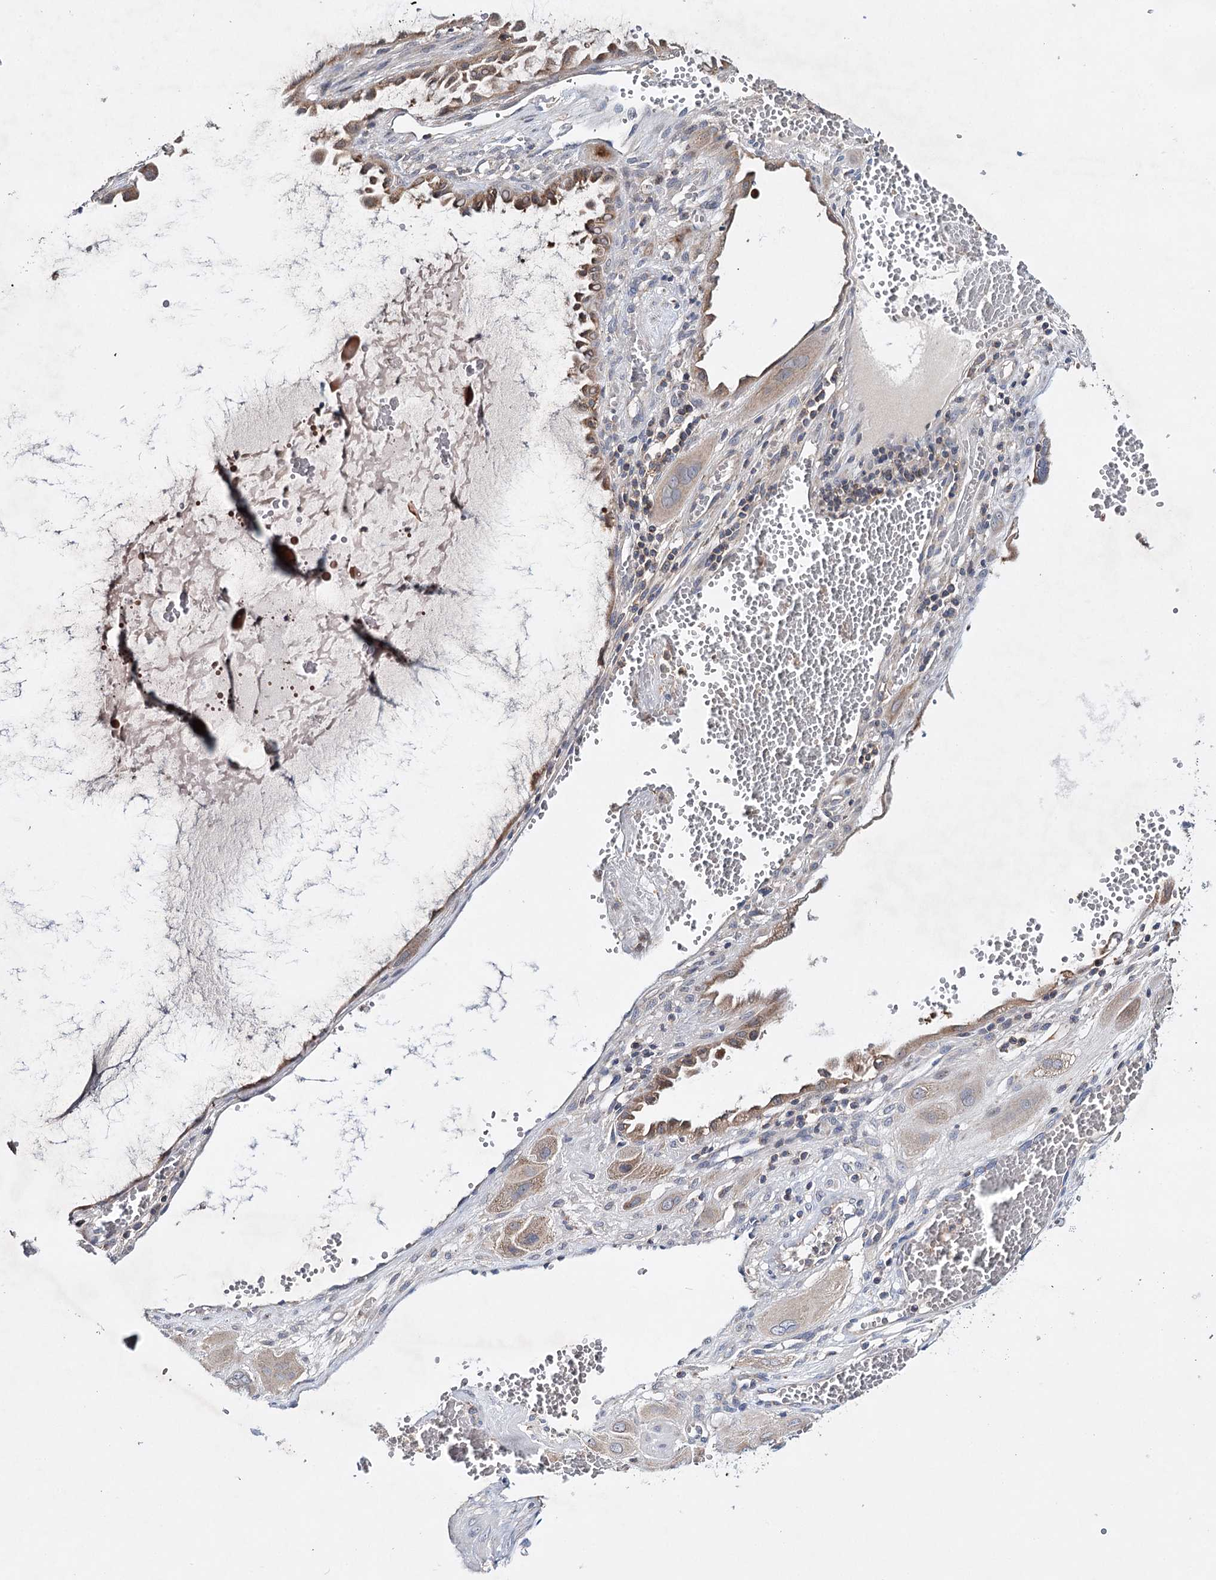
{"staining": {"intensity": "weak", "quantity": "<25%", "location": "cytoplasmic/membranous"}, "tissue": "cervical cancer", "cell_type": "Tumor cells", "image_type": "cancer", "snomed": [{"axis": "morphology", "description": "Squamous cell carcinoma, NOS"}, {"axis": "topography", "description": "Cervix"}], "caption": "Immunohistochemical staining of squamous cell carcinoma (cervical) displays no significant staining in tumor cells.", "gene": "CFAP46", "patient": {"sex": "female", "age": 34}}